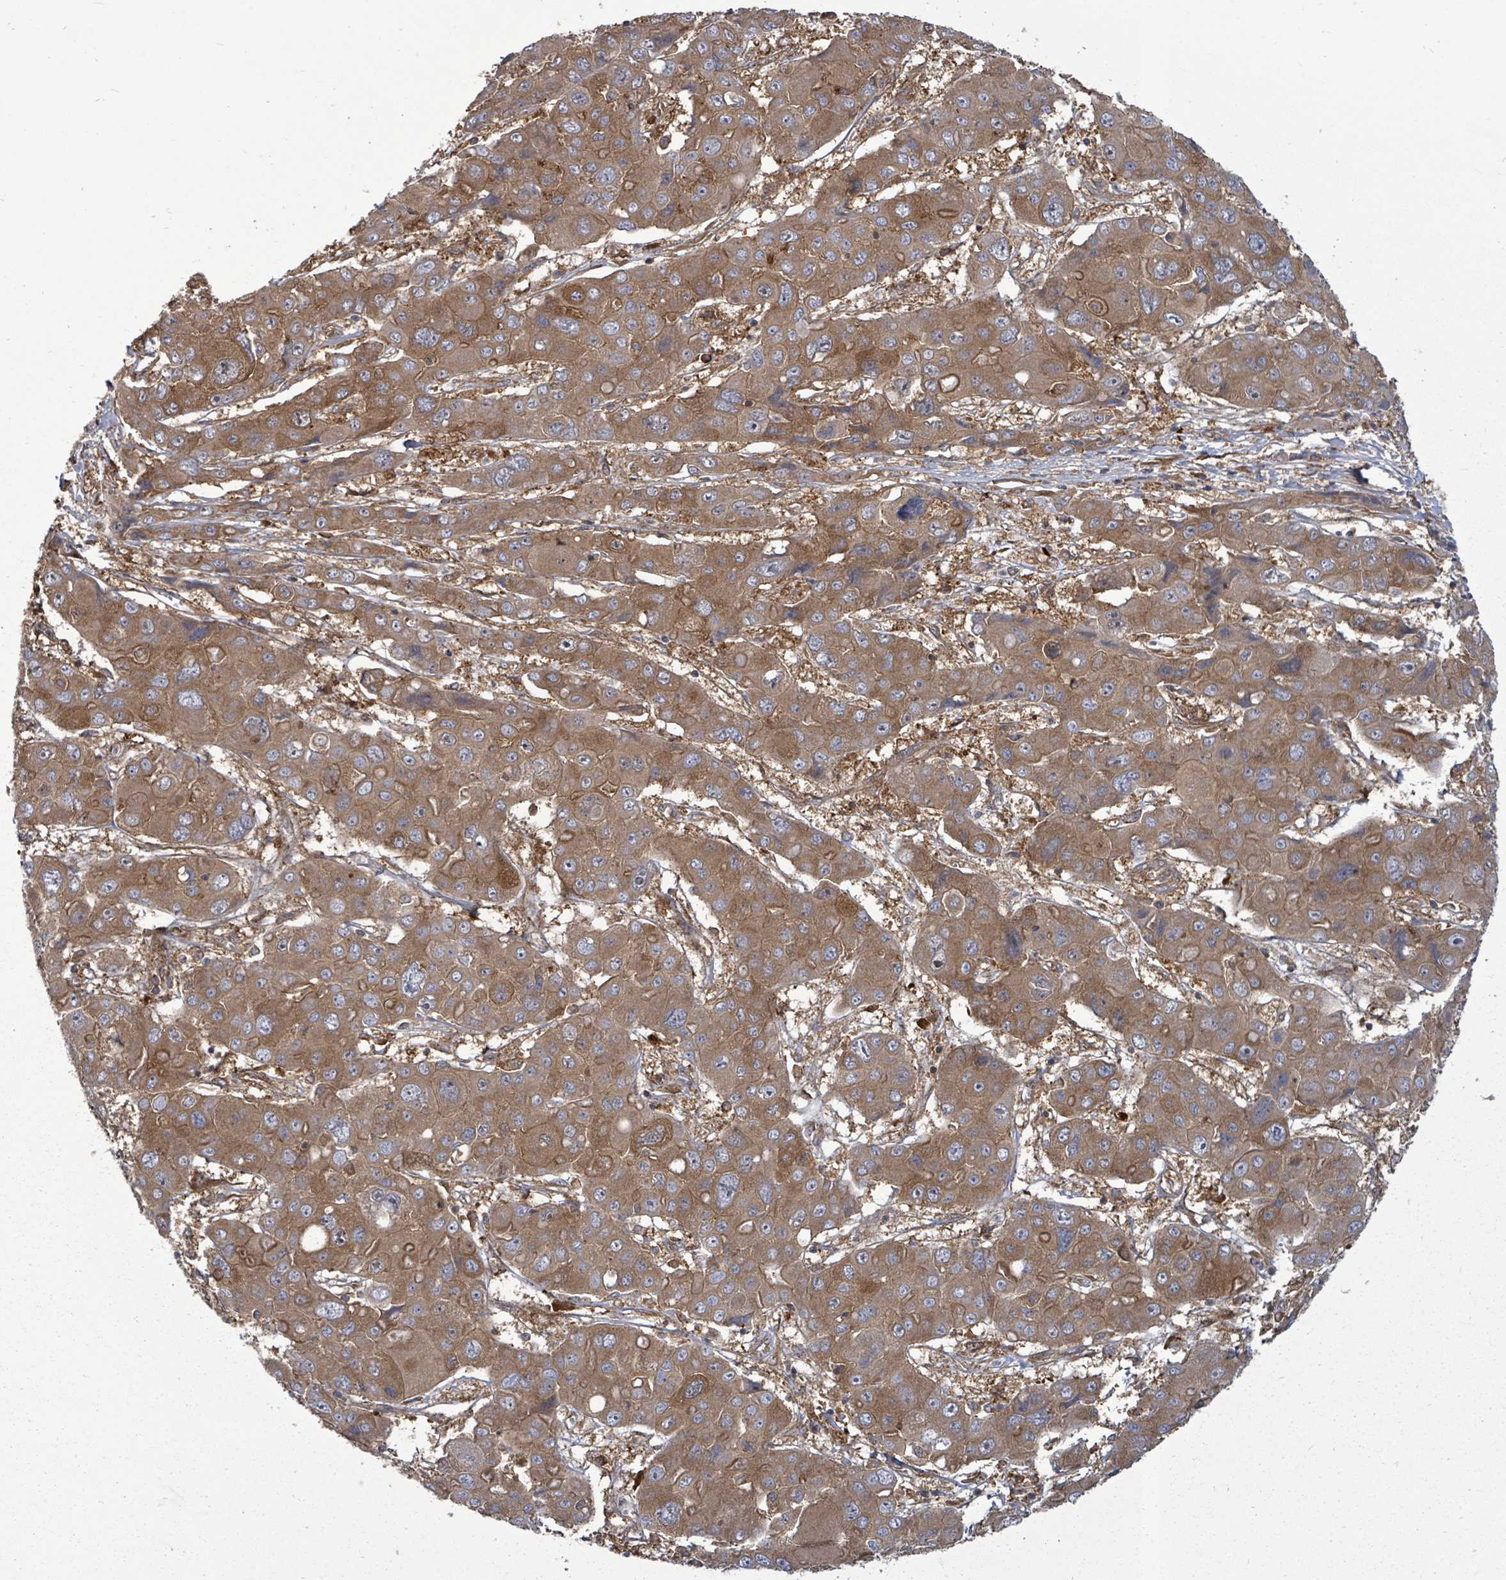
{"staining": {"intensity": "moderate", "quantity": ">75%", "location": "cytoplasmic/membranous"}, "tissue": "liver cancer", "cell_type": "Tumor cells", "image_type": "cancer", "snomed": [{"axis": "morphology", "description": "Cholangiocarcinoma"}, {"axis": "topography", "description": "Liver"}], "caption": "Immunohistochemical staining of human liver cholangiocarcinoma displays medium levels of moderate cytoplasmic/membranous protein positivity in about >75% of tumor cells.", "gene": "EIF3C", "patient": {"sex": "male", "age": 67}}